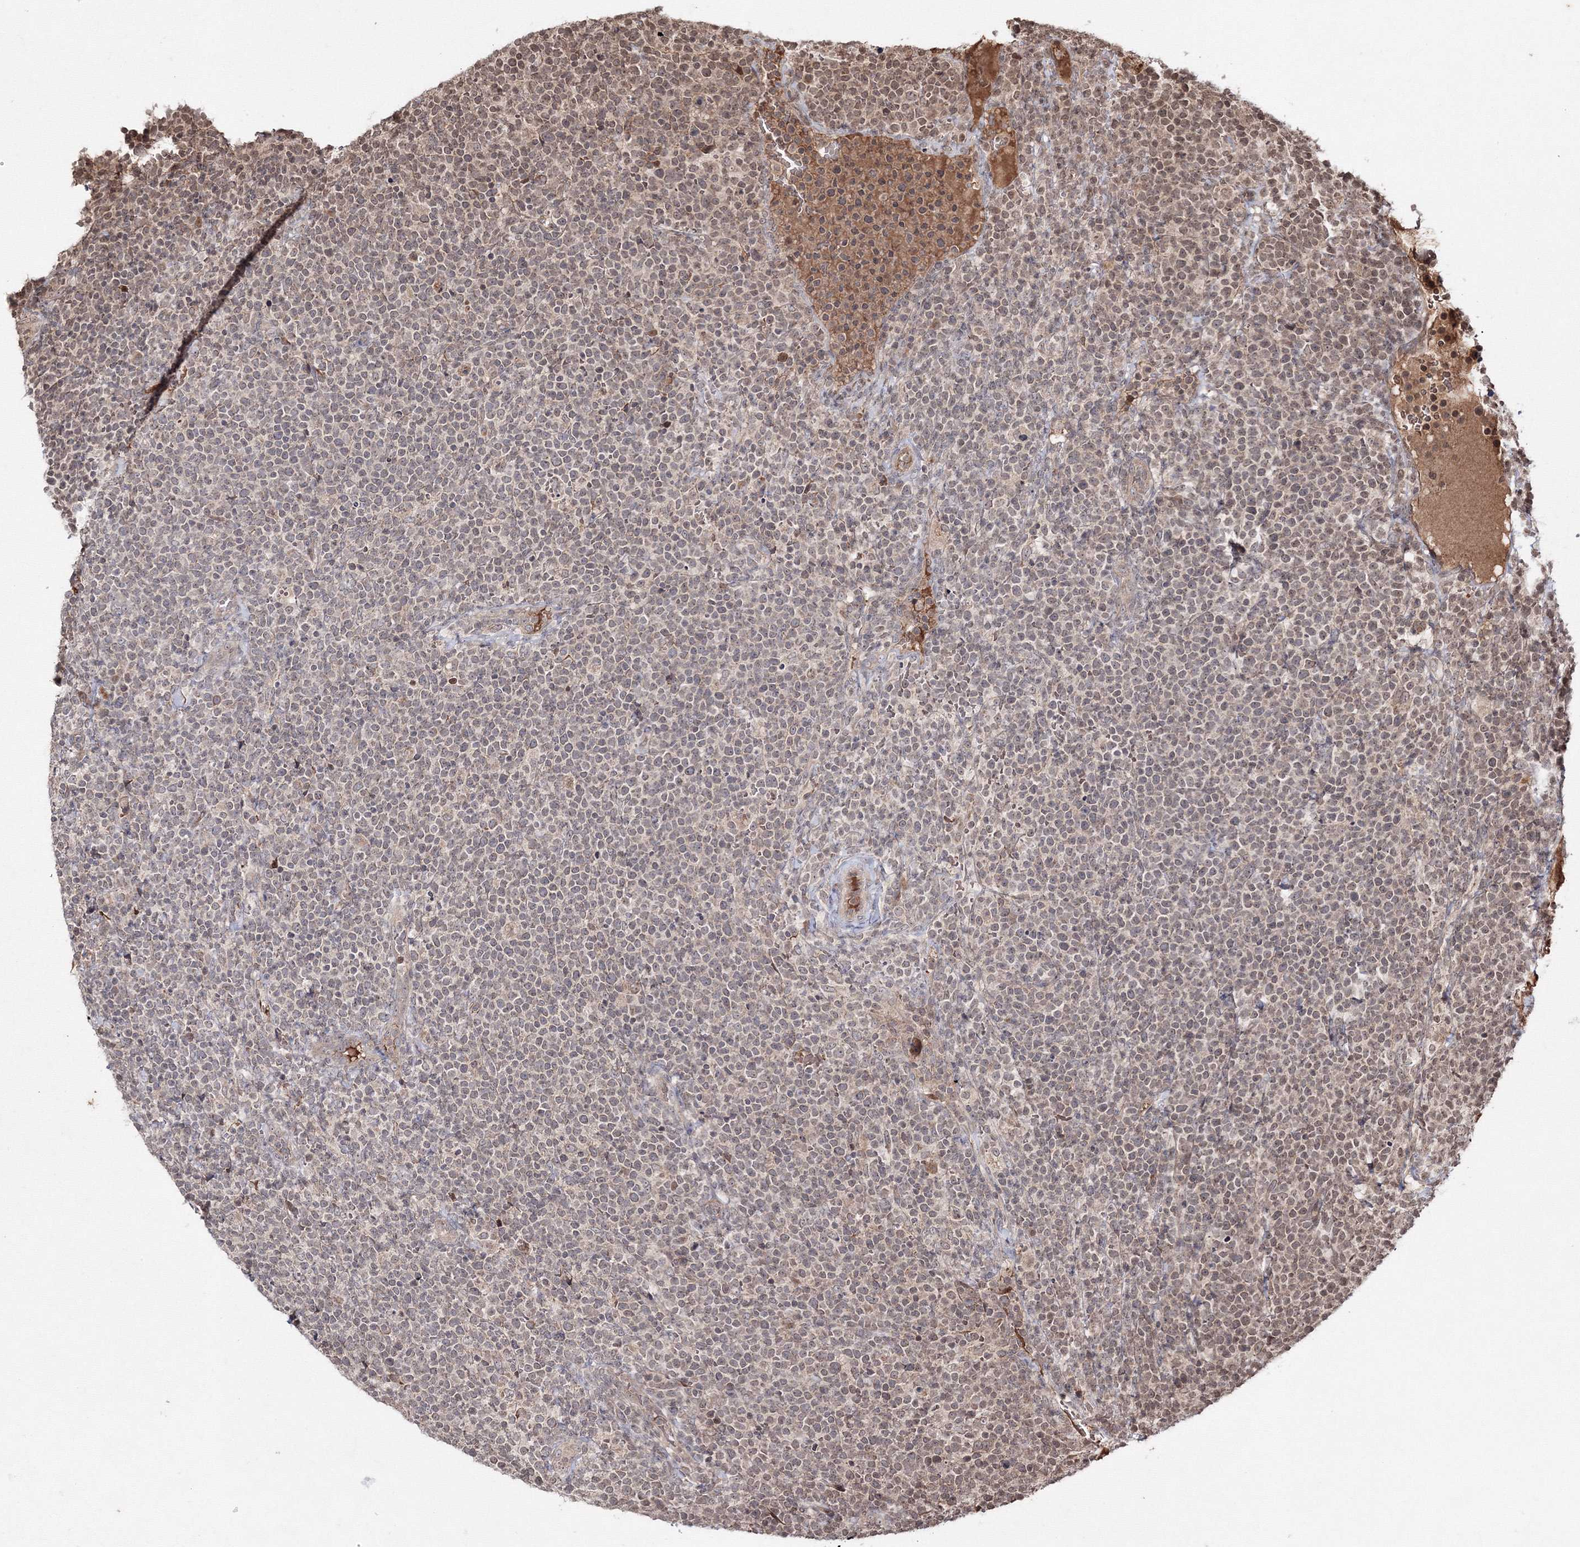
{"staining": {"intensity": "weak", "quantity": ">75%", "location": "cytoplasmic/membranous,nuclear"}, "tissue": "lymphoma", "cell_type": "Tumor cells", "image_type": "cancer", "snomed": [{"axis": "morphology", "description": "Malignant lymphoma, non-Hodgkin's type, High grade"}, {"axis": "topography", "description": "Lymph node"}], "caption": "Immunohistochemistry of lymphoma exhibits low levels of weak cytoplasmic/membranous and nuclear expression in approximately >75% of tumor cells.", "gene": "PEX13", "patient": {"sex": "male", "age": 61}}